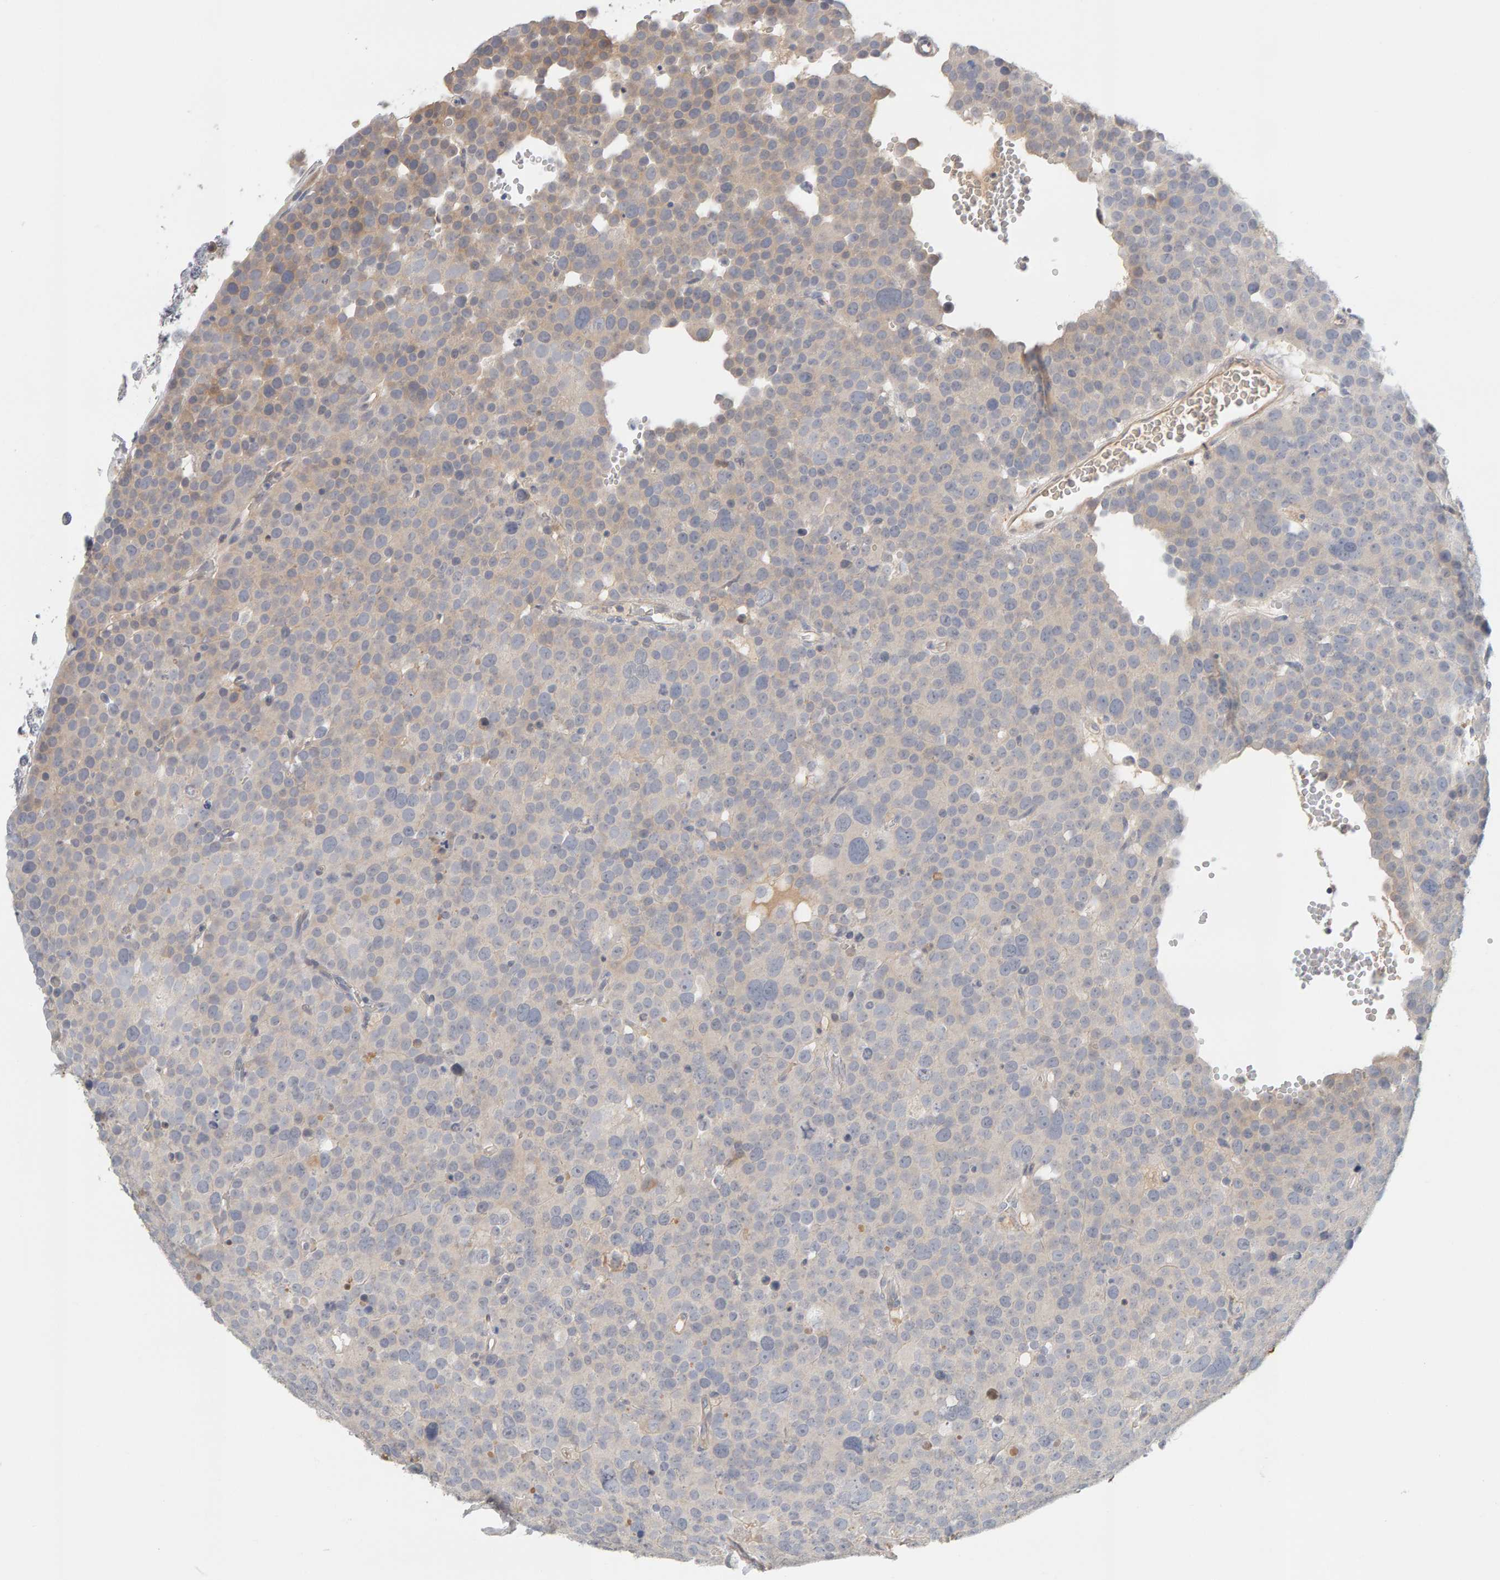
{"staining": {"intensity": "negative", "quantity": "none", "location": "none"}, "tissue": "testis cancer", "cell_type": "Tumor cells", "image_type": "cancer", "snomed": [{"axis": "morphology", "description": "Seminoma, NOS"}, {"axis": "topography", "description": "Testis"}], "caption": "Human seminoma (testis) stained for a protein using immunohistochemistry (IHC) displays no positivity in tumor cells.", "gene": "GFUS", "patient": {"sex": "male", "age": 71}}